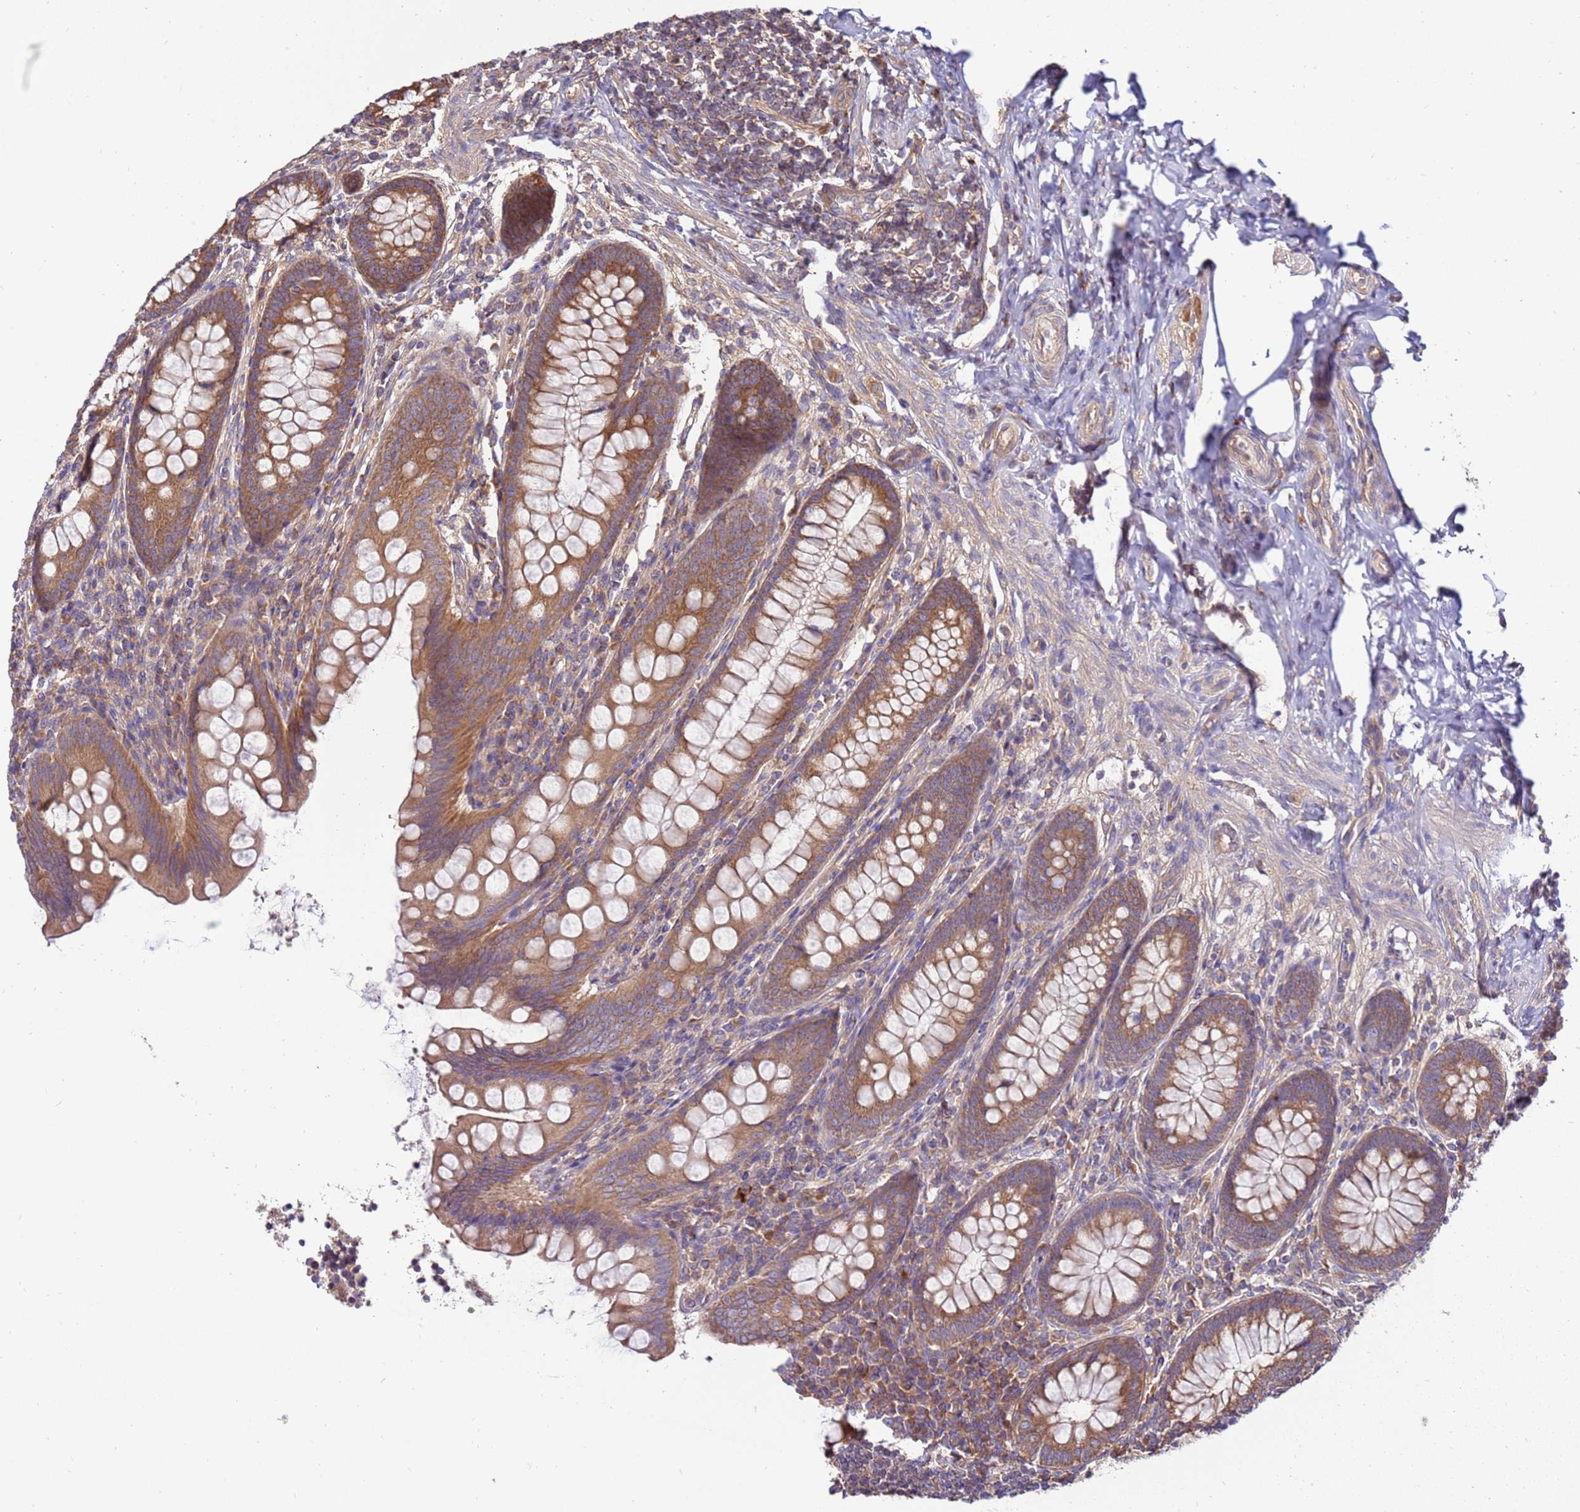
{"staining": {"intensity": "moderate", "quantity": ">75%", "location": "cytoplasmic/membranous"}, "tissue": "appendix", "cell_type": "Glandular cells", "image_type": "normal", "snomed": [{"axis": "morphology", "description": "Normal tissue, NOS"}, {"axis": "topography", "description": "Appendix"}], "caption": "Moderate cytoplasmic/membranous expression for a protein is seen in about >75% of glandular cells of normal appendix using IHC.", "gene": "SLC44A5", "patient": {"sex": "female", "age": 33}}